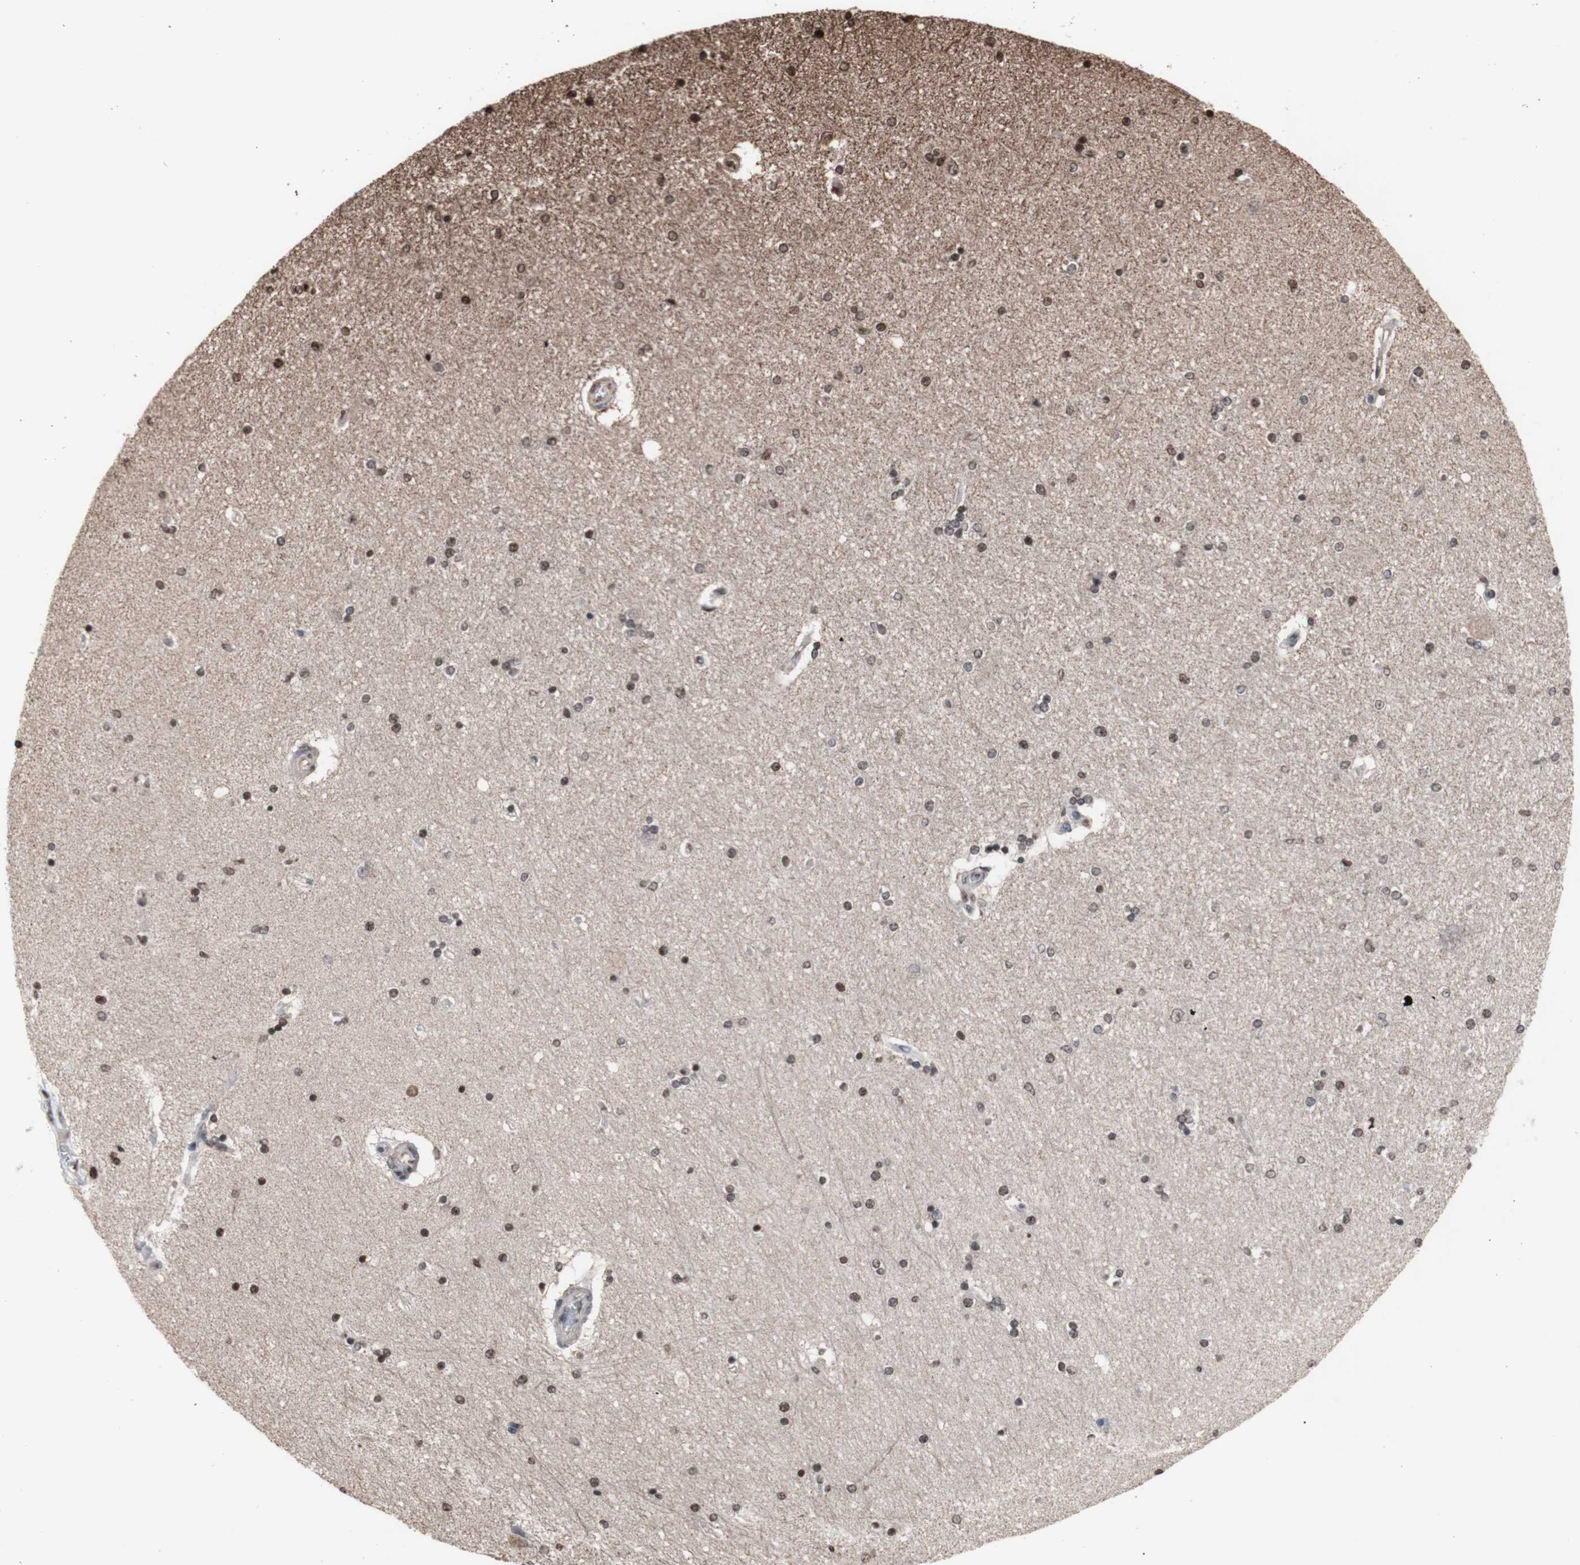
{"staining": {"intensity": "moderate", "quantity": "25%-75%", "location": "nuclear"}, "tissue": "hippocampus", "cell_type": "Glial cells", "image_type": "normal", "snomed": [{"axis": "morphology", "description": "Normal tissue, NOS"}, {"axis": "topography", "description": "Hippocampus"}], "caption": "IHC histopathology image of normal human hippocampus stained for a protein (brown), which demonstrates medium levels of moderate nuclear positivity in approximately 25%-75% of glial cells.", "gene": "SNAI2", "patient": {"sex": "female", "age": 54}}